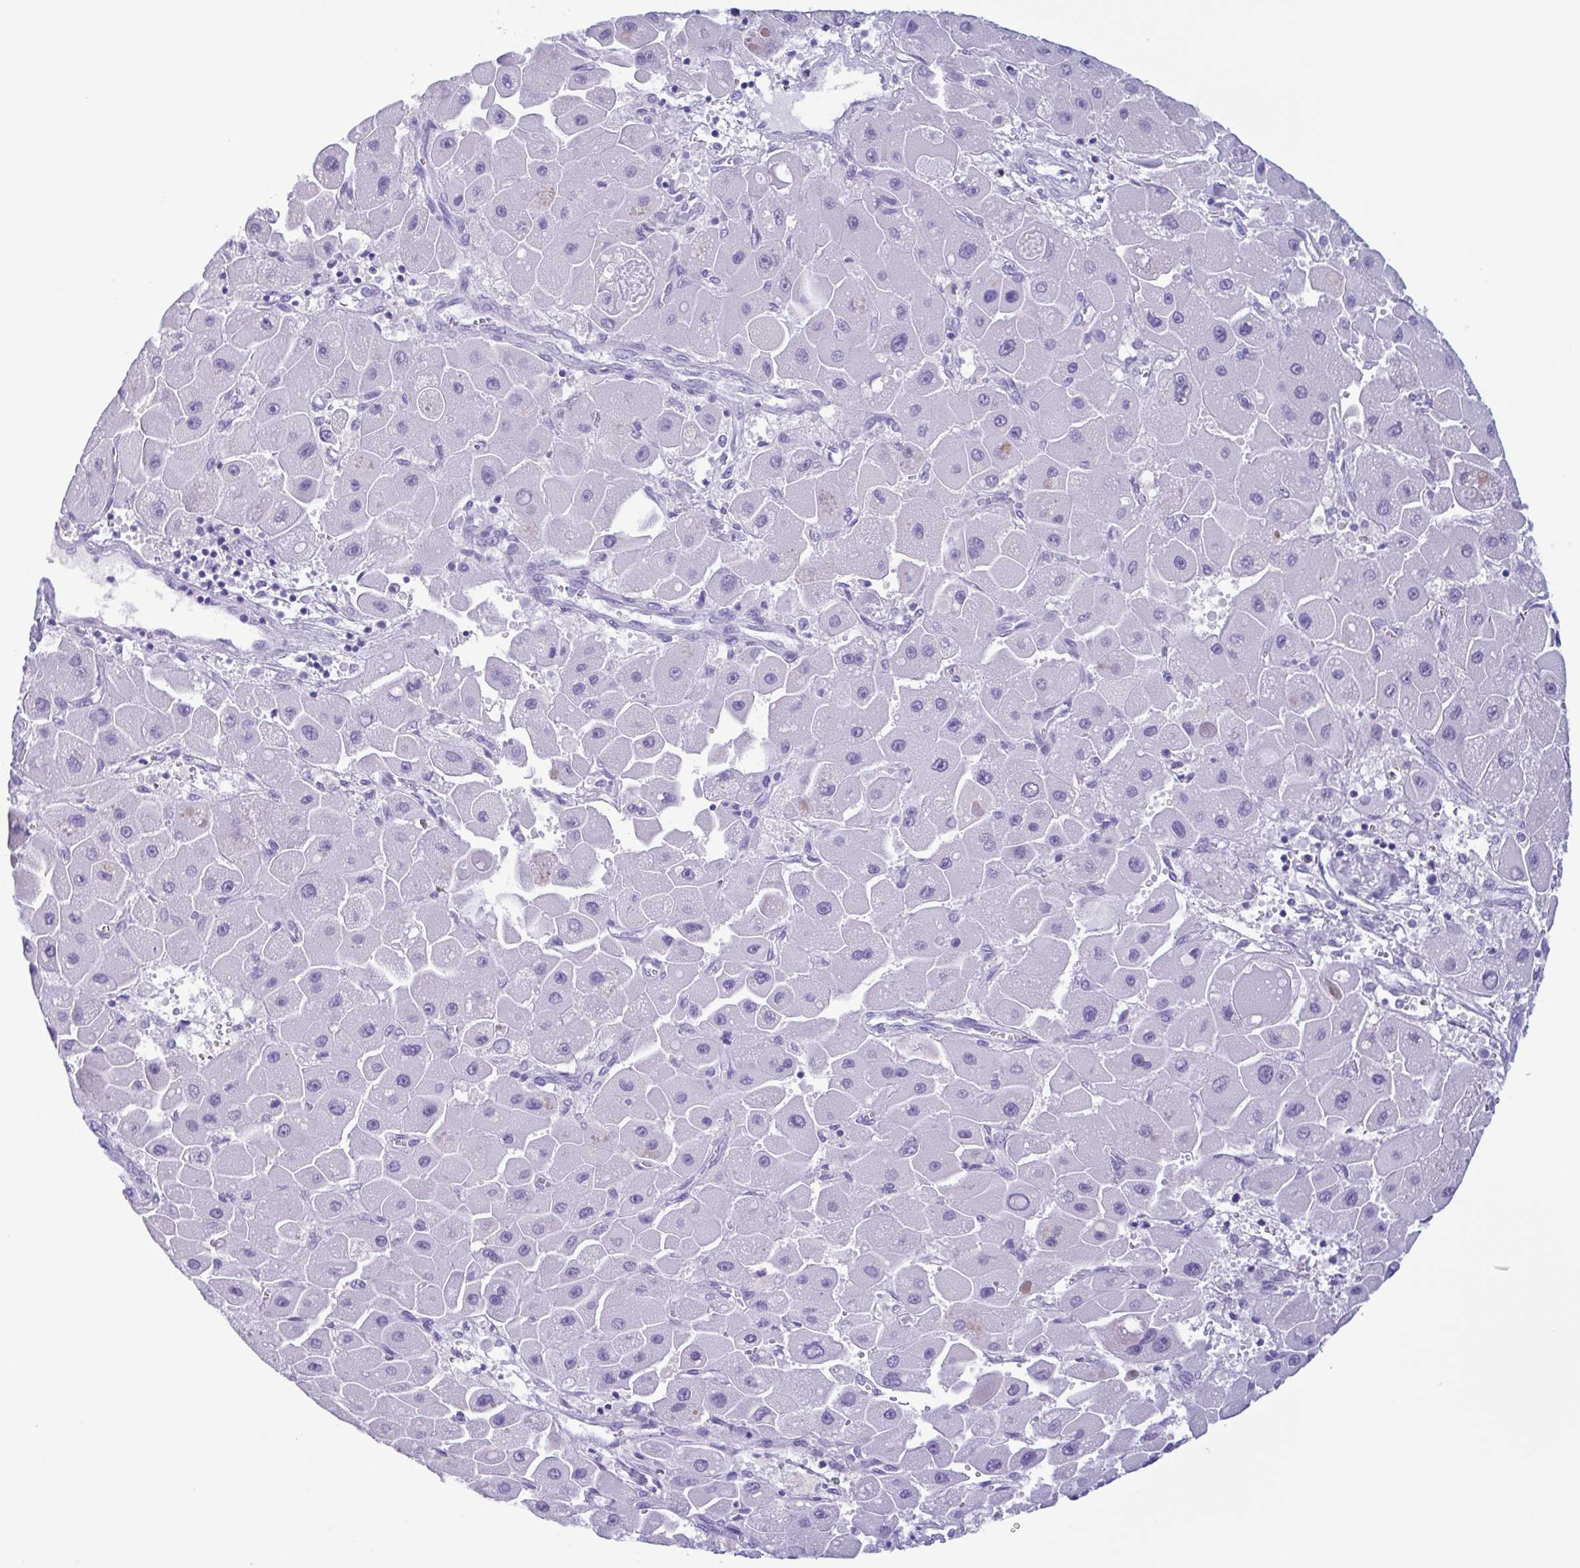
{"staining": {"intensity": "negative", "quantity": "none", "location": "none"}, "tissue": "liver cancer", "cell_type": "Tumor cells", "image_type": "cancer", "snomed": [{"axis": "morphology", "description": "Carcinoma, Hepatocellular, NOS"}, {"axis": "topography", "description": "Liver"}], "caption": "A high-resolution photomicrograph shows IHC staining of liver cancer (hepatocellular carcinoma), which reveals no significant expression in tumor cells. (IHC, brightfield microscopy, high magnification).", "gene": "LTF", "patient": {"sex": "male", "age": 24}}